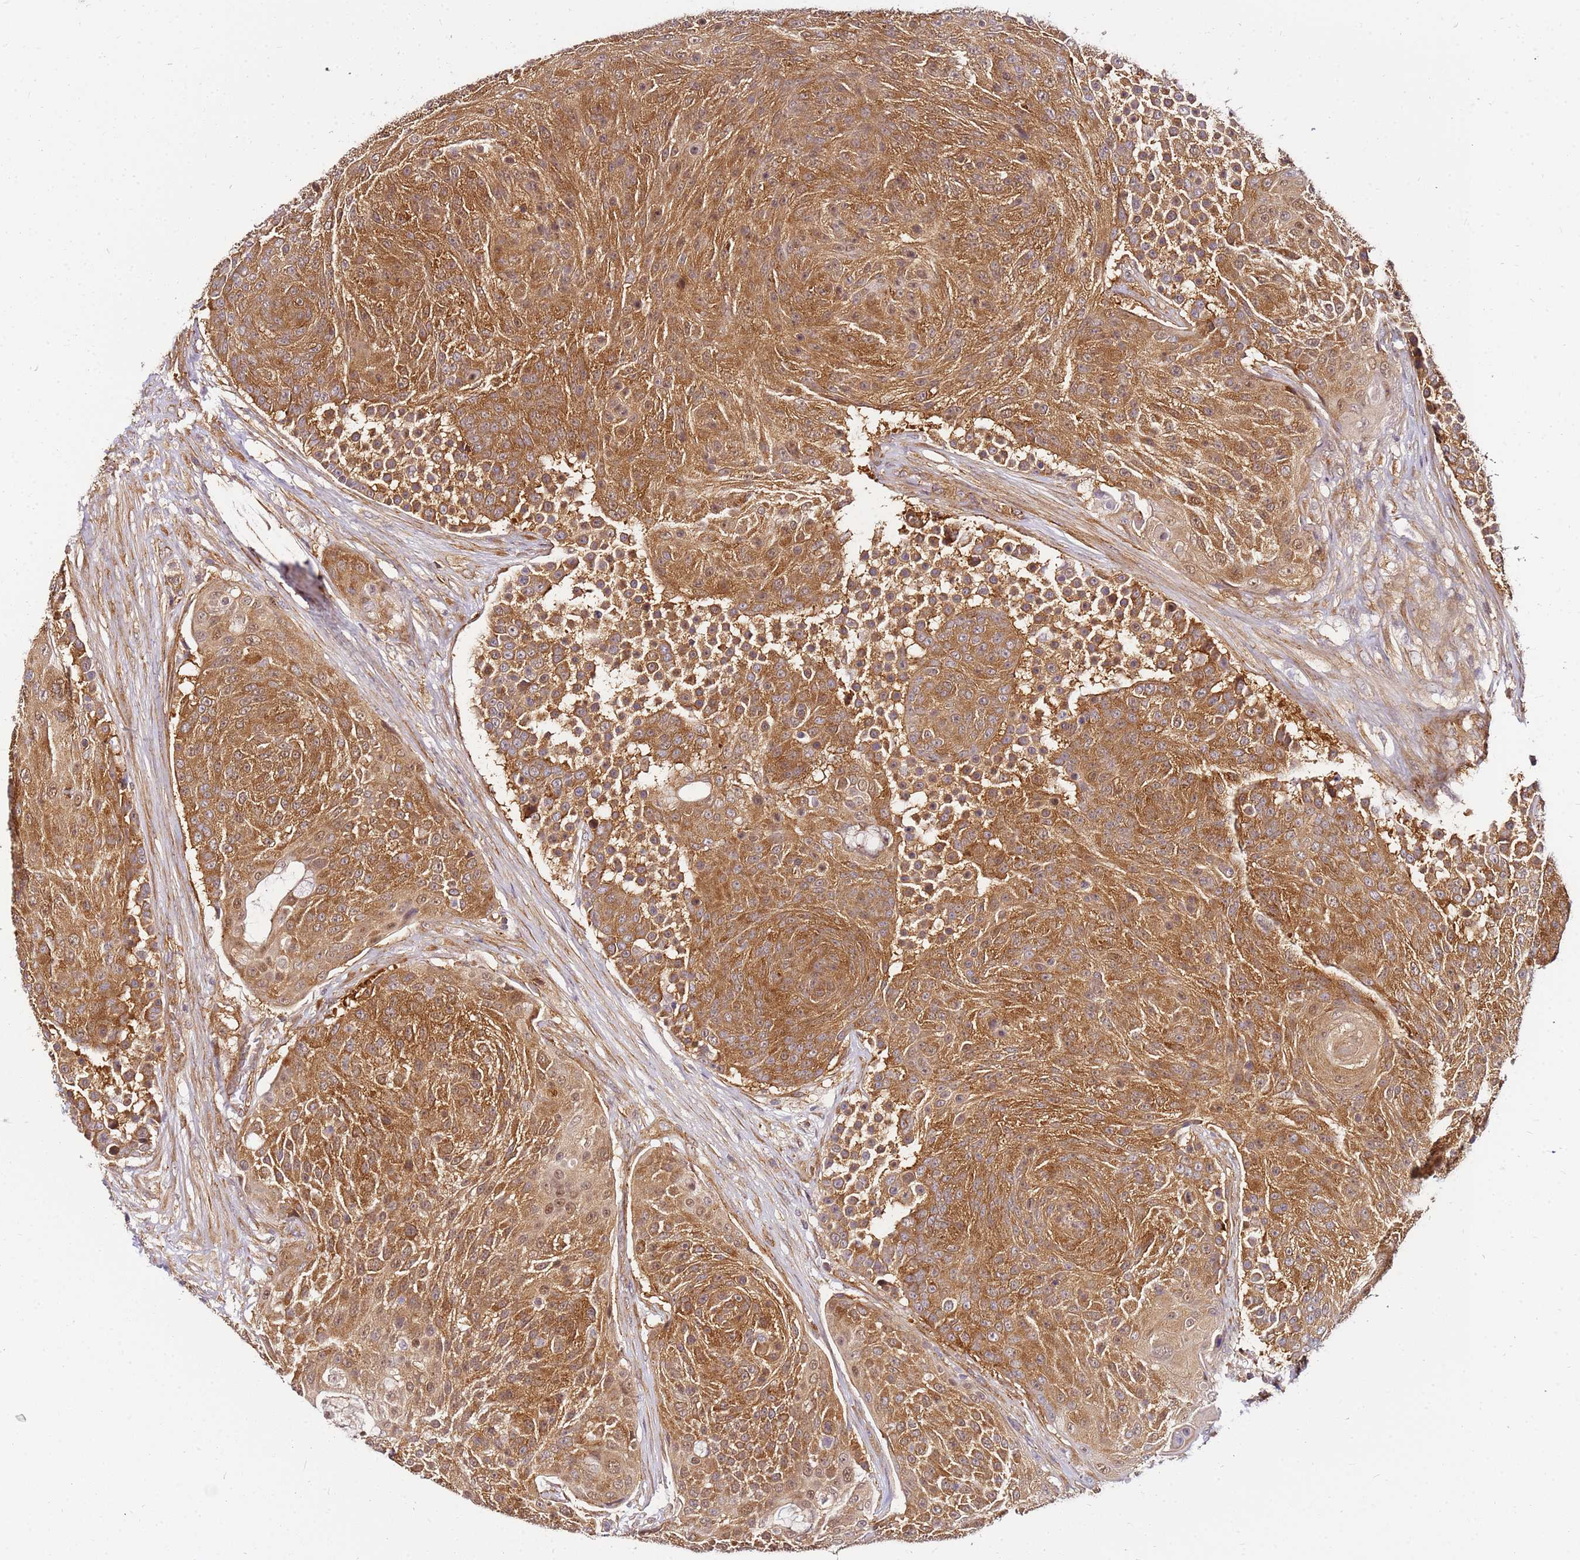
{"staining": {"intensity": "moderate", "quantity": ">75%", "location": "cytoplasmic/membranous"}, "tissue": "urothelial cancer", "cell_type": "Tumor cells", "image_type": "cancer", "snomed": [{"axis": "morphology", "description": "Urothelial carcinoma, High grade"}, {"axis": "topography", "description": "Urinary bladder"}], "caption": "This is an image of immunohistochemistry (IHC) staining of urothelial cancer, which shows moderate positivity in the cytoplasmic/membranous of tumor cells.", "gene": "PIH1D1", "patient": {"sex": "female", "age": 63}}